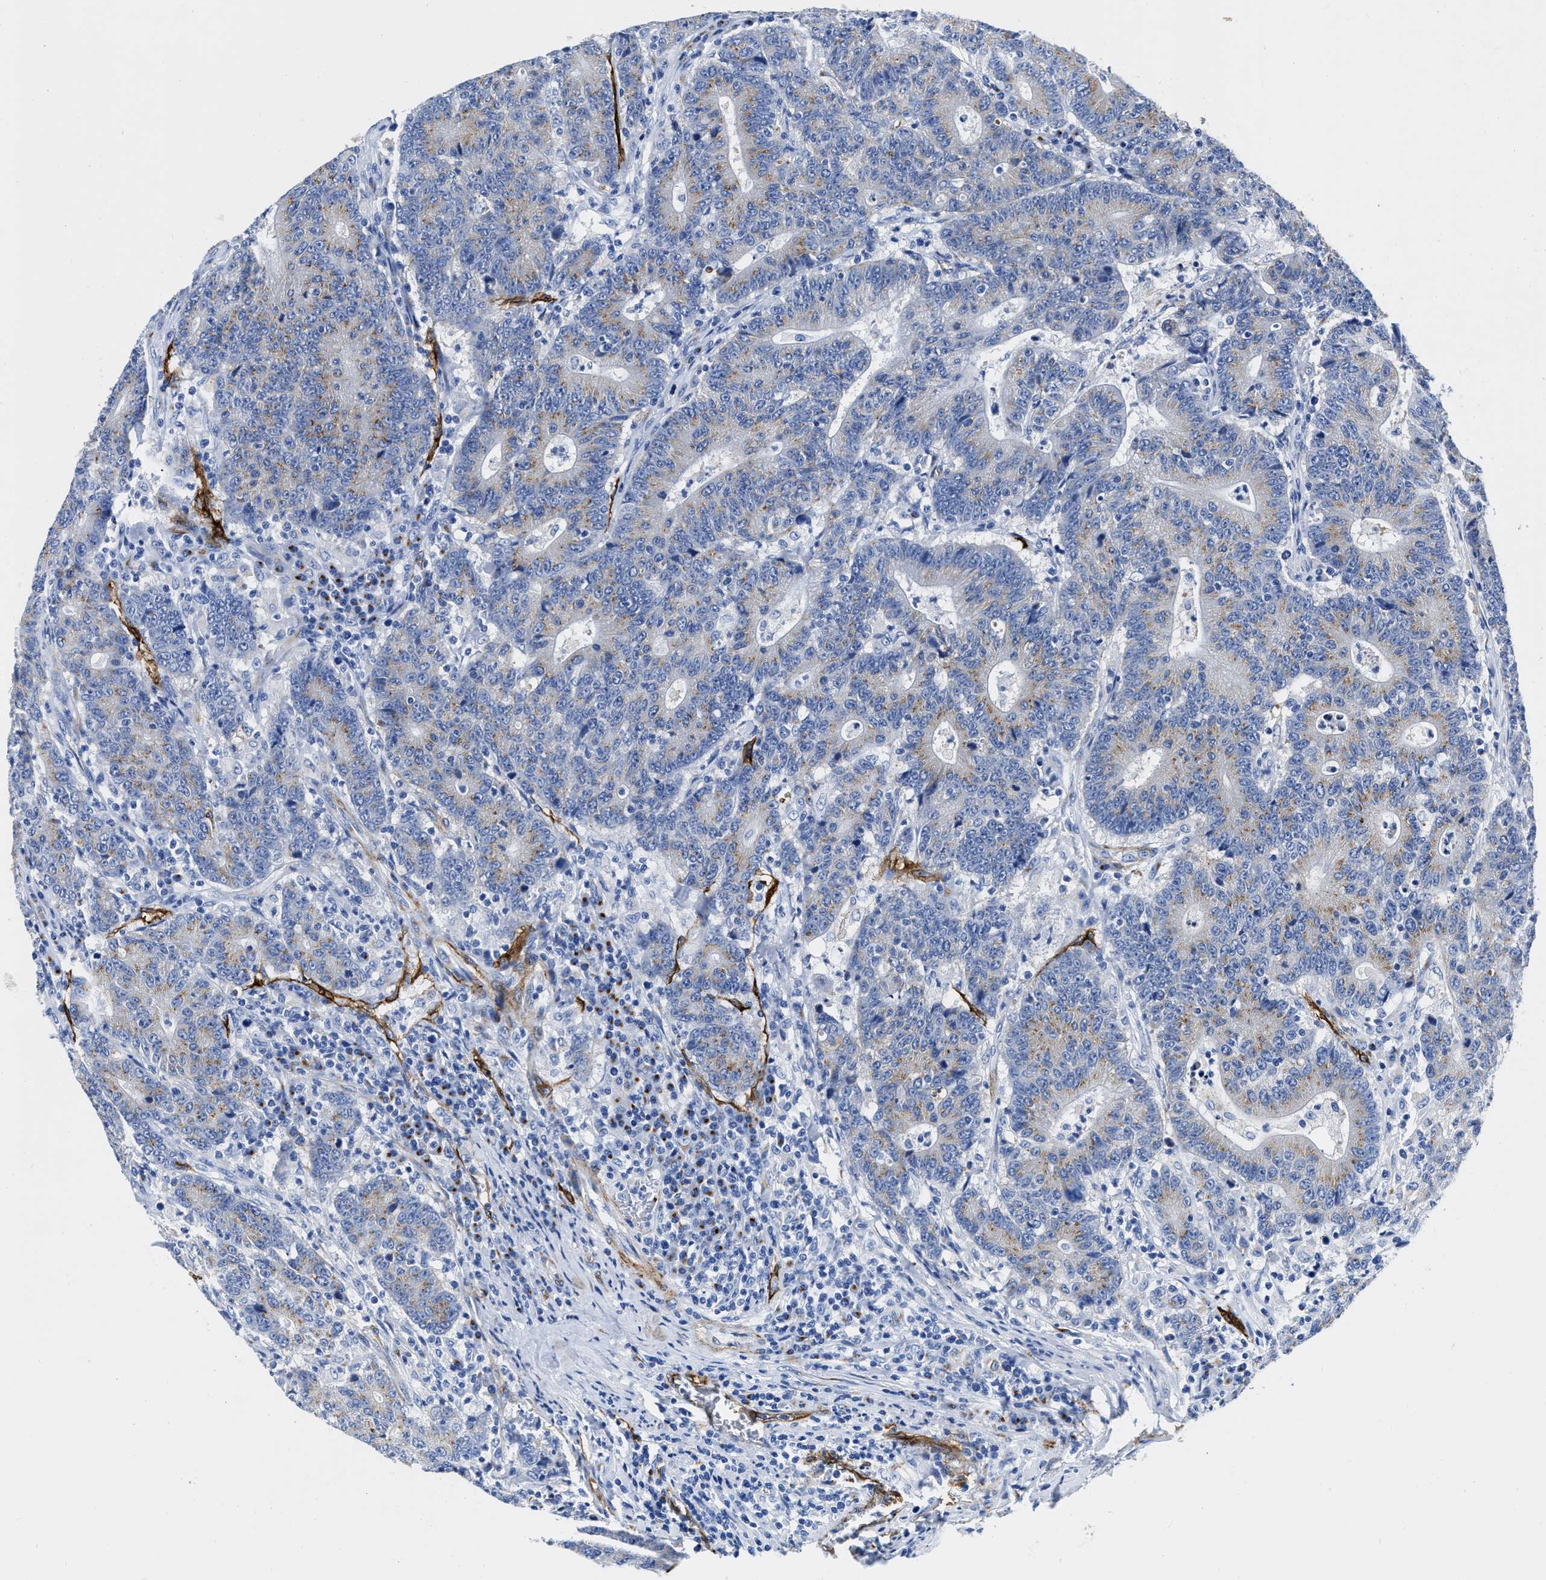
{"staining": {"intensity": "weak", "quantity": "25%-75%", "location": "cytoplasmic/membranous"}, "tissue": "colorectal cancer", "cell_type": "Tumor cells", "image_type": "cancer", "snomed": [{"axis": "morphology", "description": "Normal tissue, NOS"}, {"axis": "morphology", "description": "Adenocarcinoma, NOS"}, {"axis": "topography", "description": "Colon"}], "caption": "Weak cytoplasmic/membranous positivity for a protein is identified in about 25%-75% of tumor cells of colorectal adenocarcinoma using immunohistochemistry.", "gene": "TVP23B", "patient": {"sex": "female", "age": 75}}